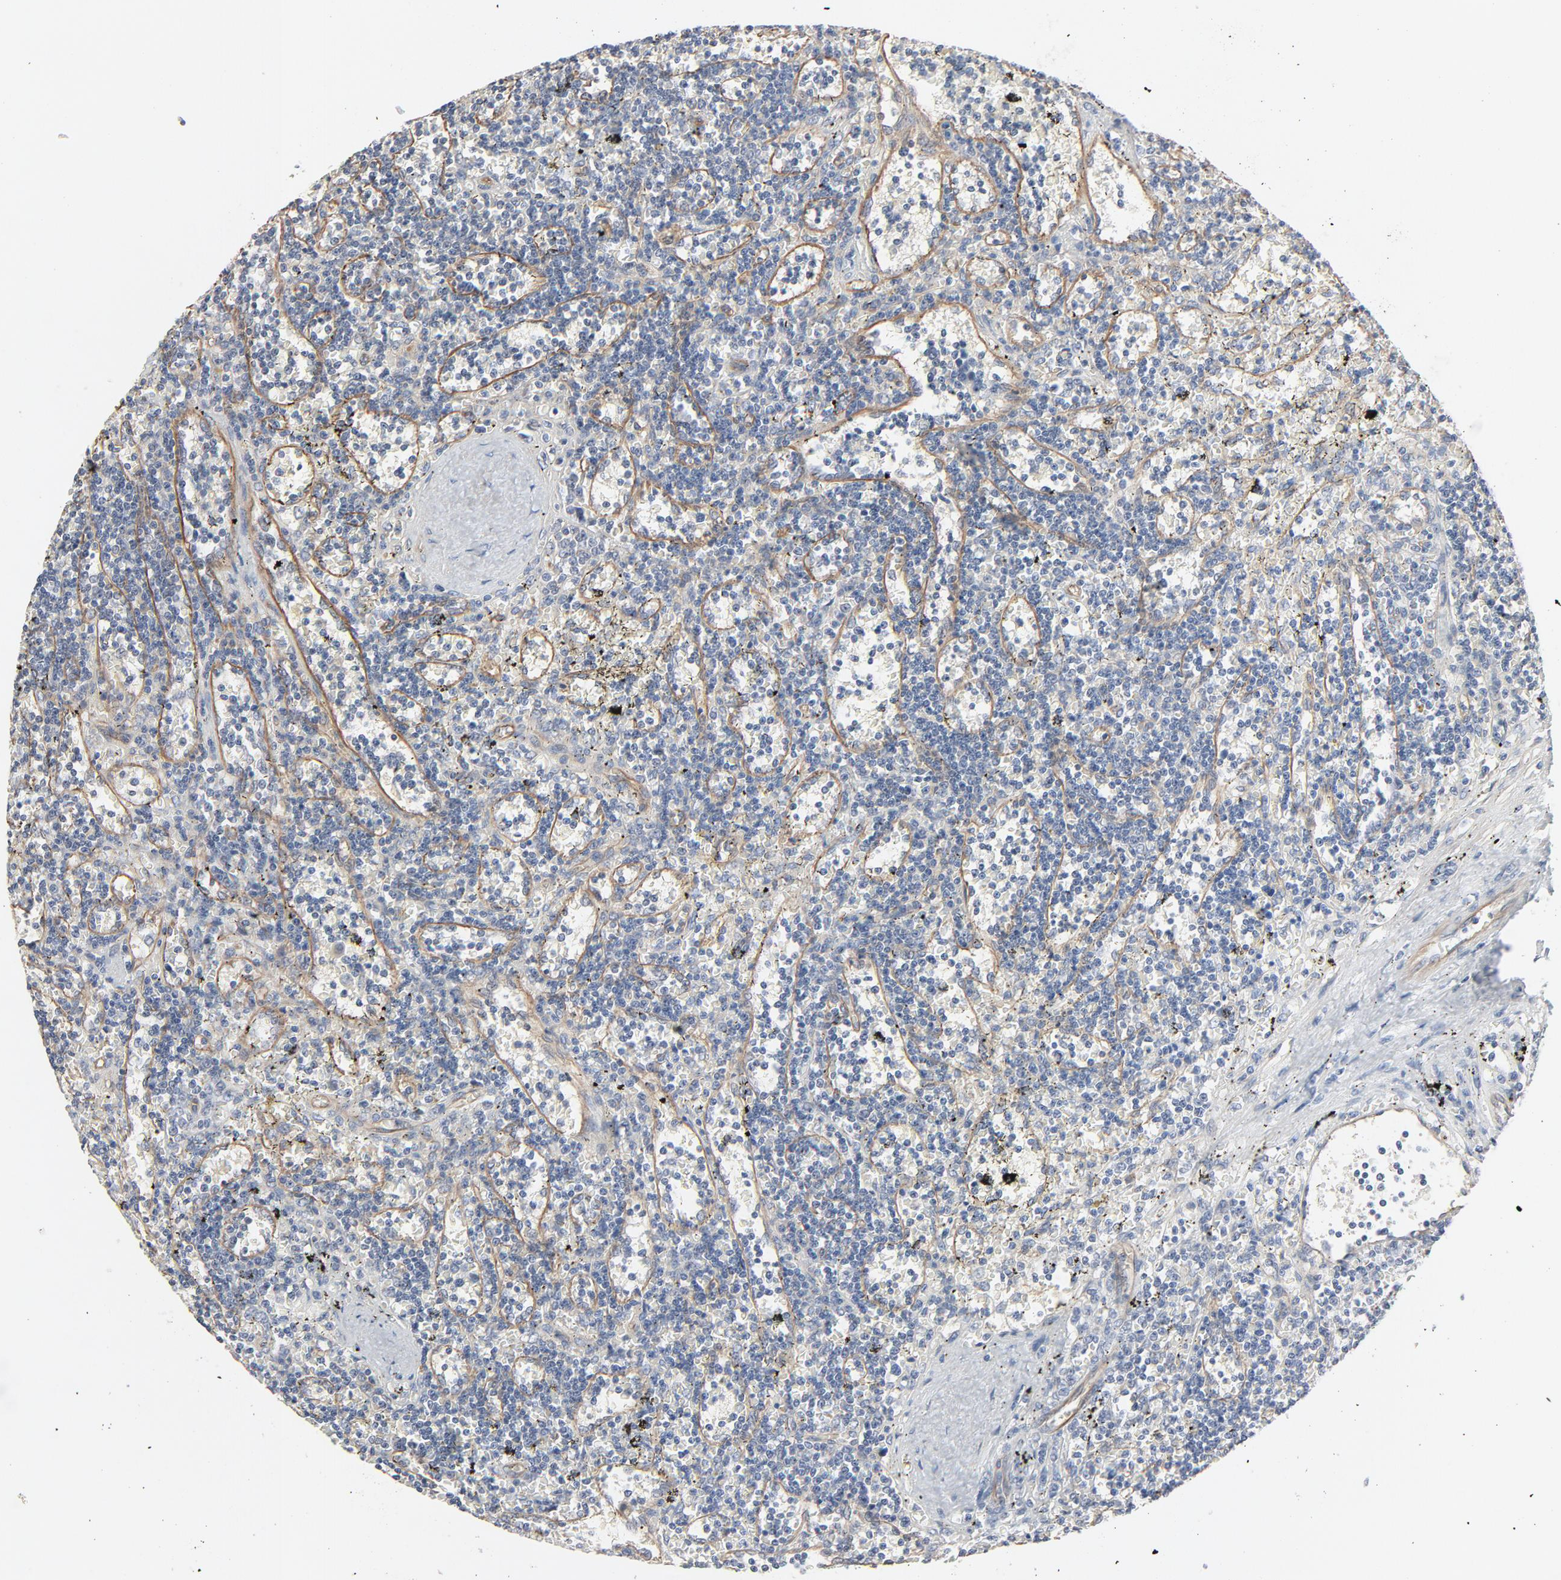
{"staining": {"intensity": "negative", "quantity": "none", "location": "none"}, "tissue": "lymphoma", "cell_type": "Tumor cells", "image_type": "cancer", "snomed": [{"axis": "morphology", "description": "Malignant lymphoma, non-Hodgkin's type, Low grade"}, {"axis": "topography", "description": "Spleen"}], "caption": "Tumor cells are negative for protein expression in human low-grade malignant lymphoma, non-Hodgkin's type.", "gene": "TRIOBP", "patient": {"sex": "male", "age": 60}}